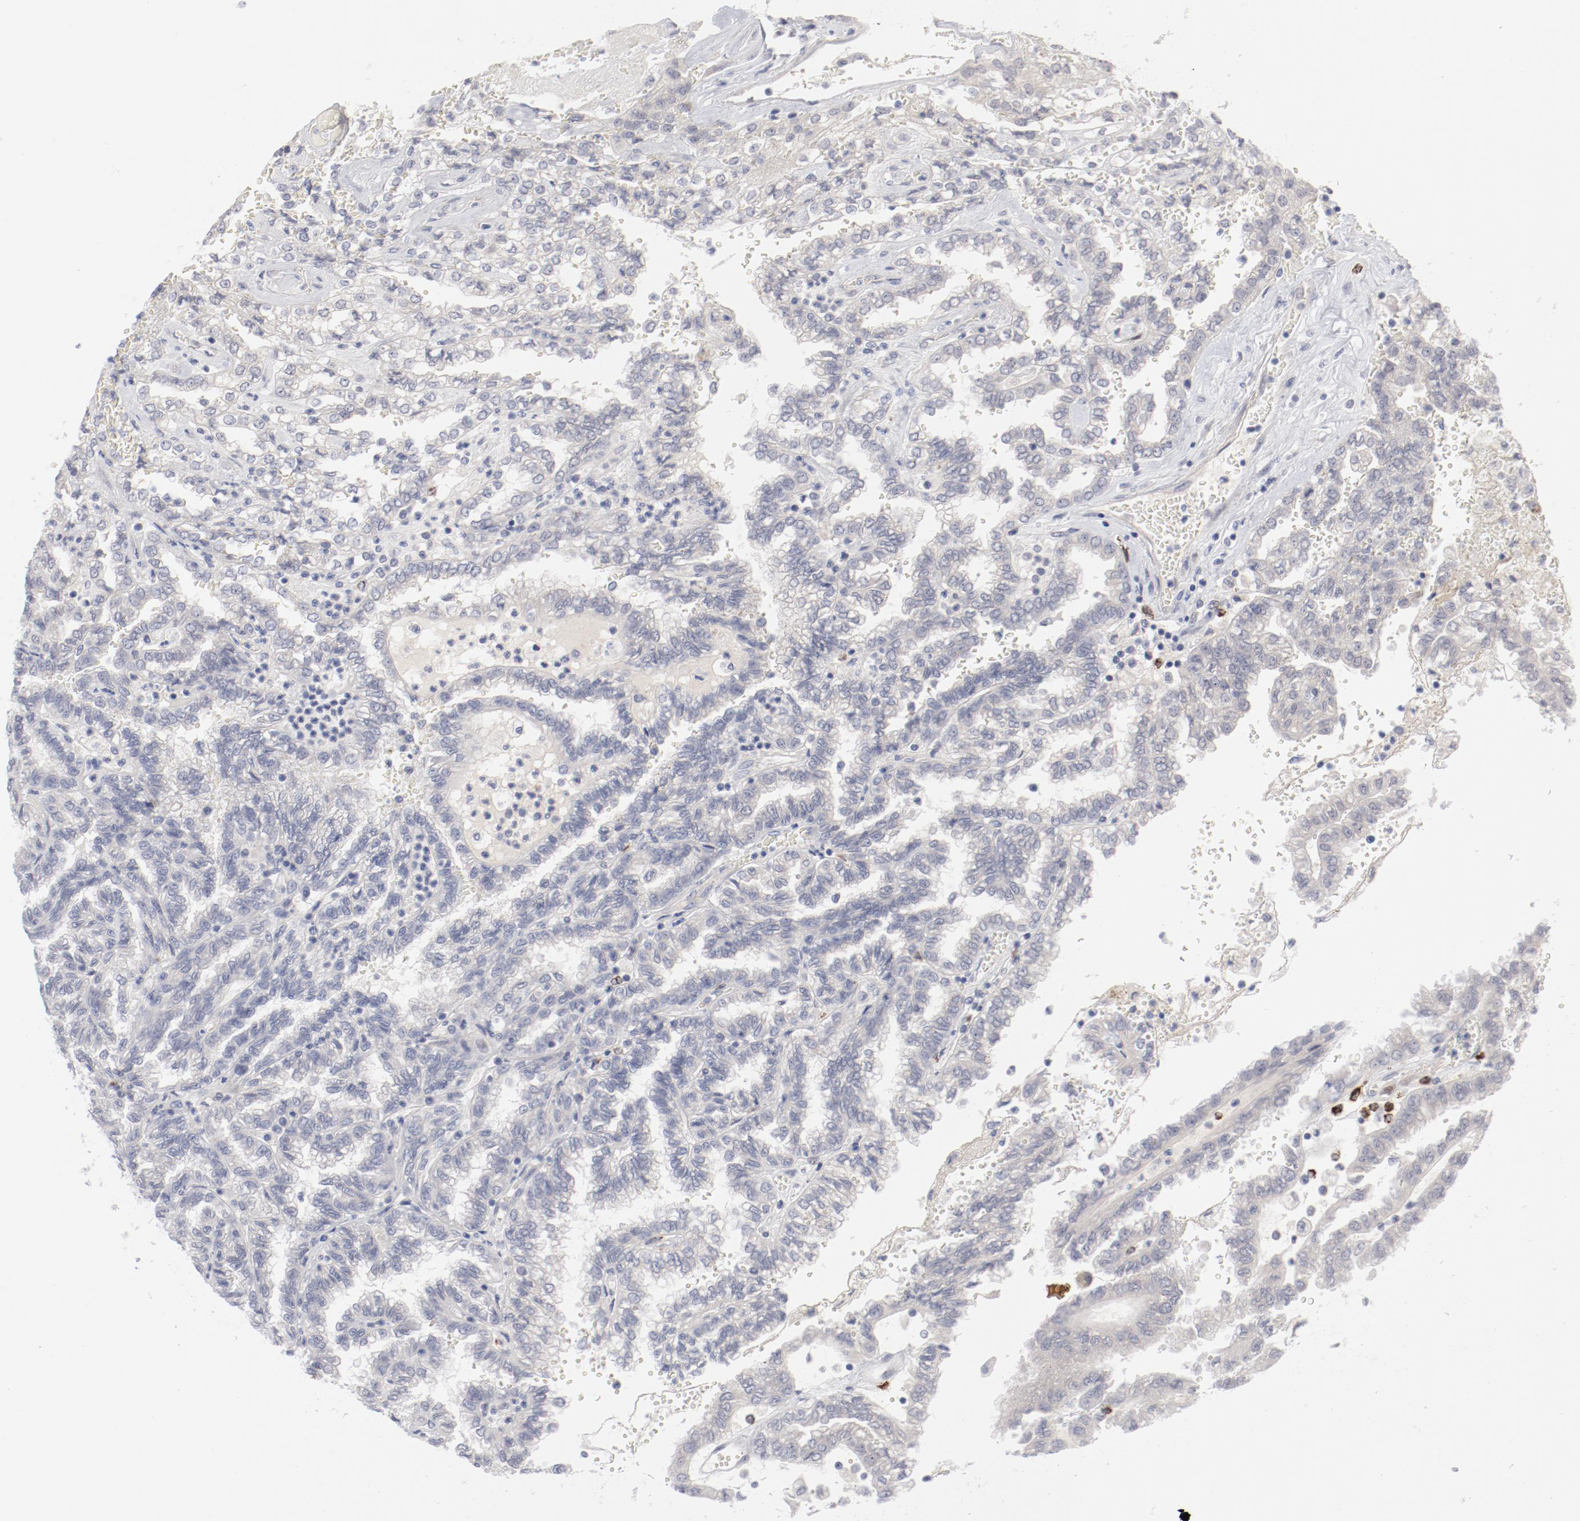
{"staining": {"intensity": "weak", "quantity": "<25%", "location": "cytoplasmic/membranous"}, "tissue": "renal cancer", "cell_type": "Tumor cells", "image_type": "cancer", "snomed": [{"axis": "morphology", "description": "Inflammation, NOS"}, {"axis": "morphology", "description": "Adenocarcinoma, NOS"}, {"axis": "topography", "description": "Kidney"}], "caption": "Immunohistochemical staining of human renal adenocarcinoma shows no significant staining in tumor cells. (DAB immunohistochemistry (IHC), high magnification).", "gene": "SH3BGR", "patient": {"sex": "male", "age": 68}}